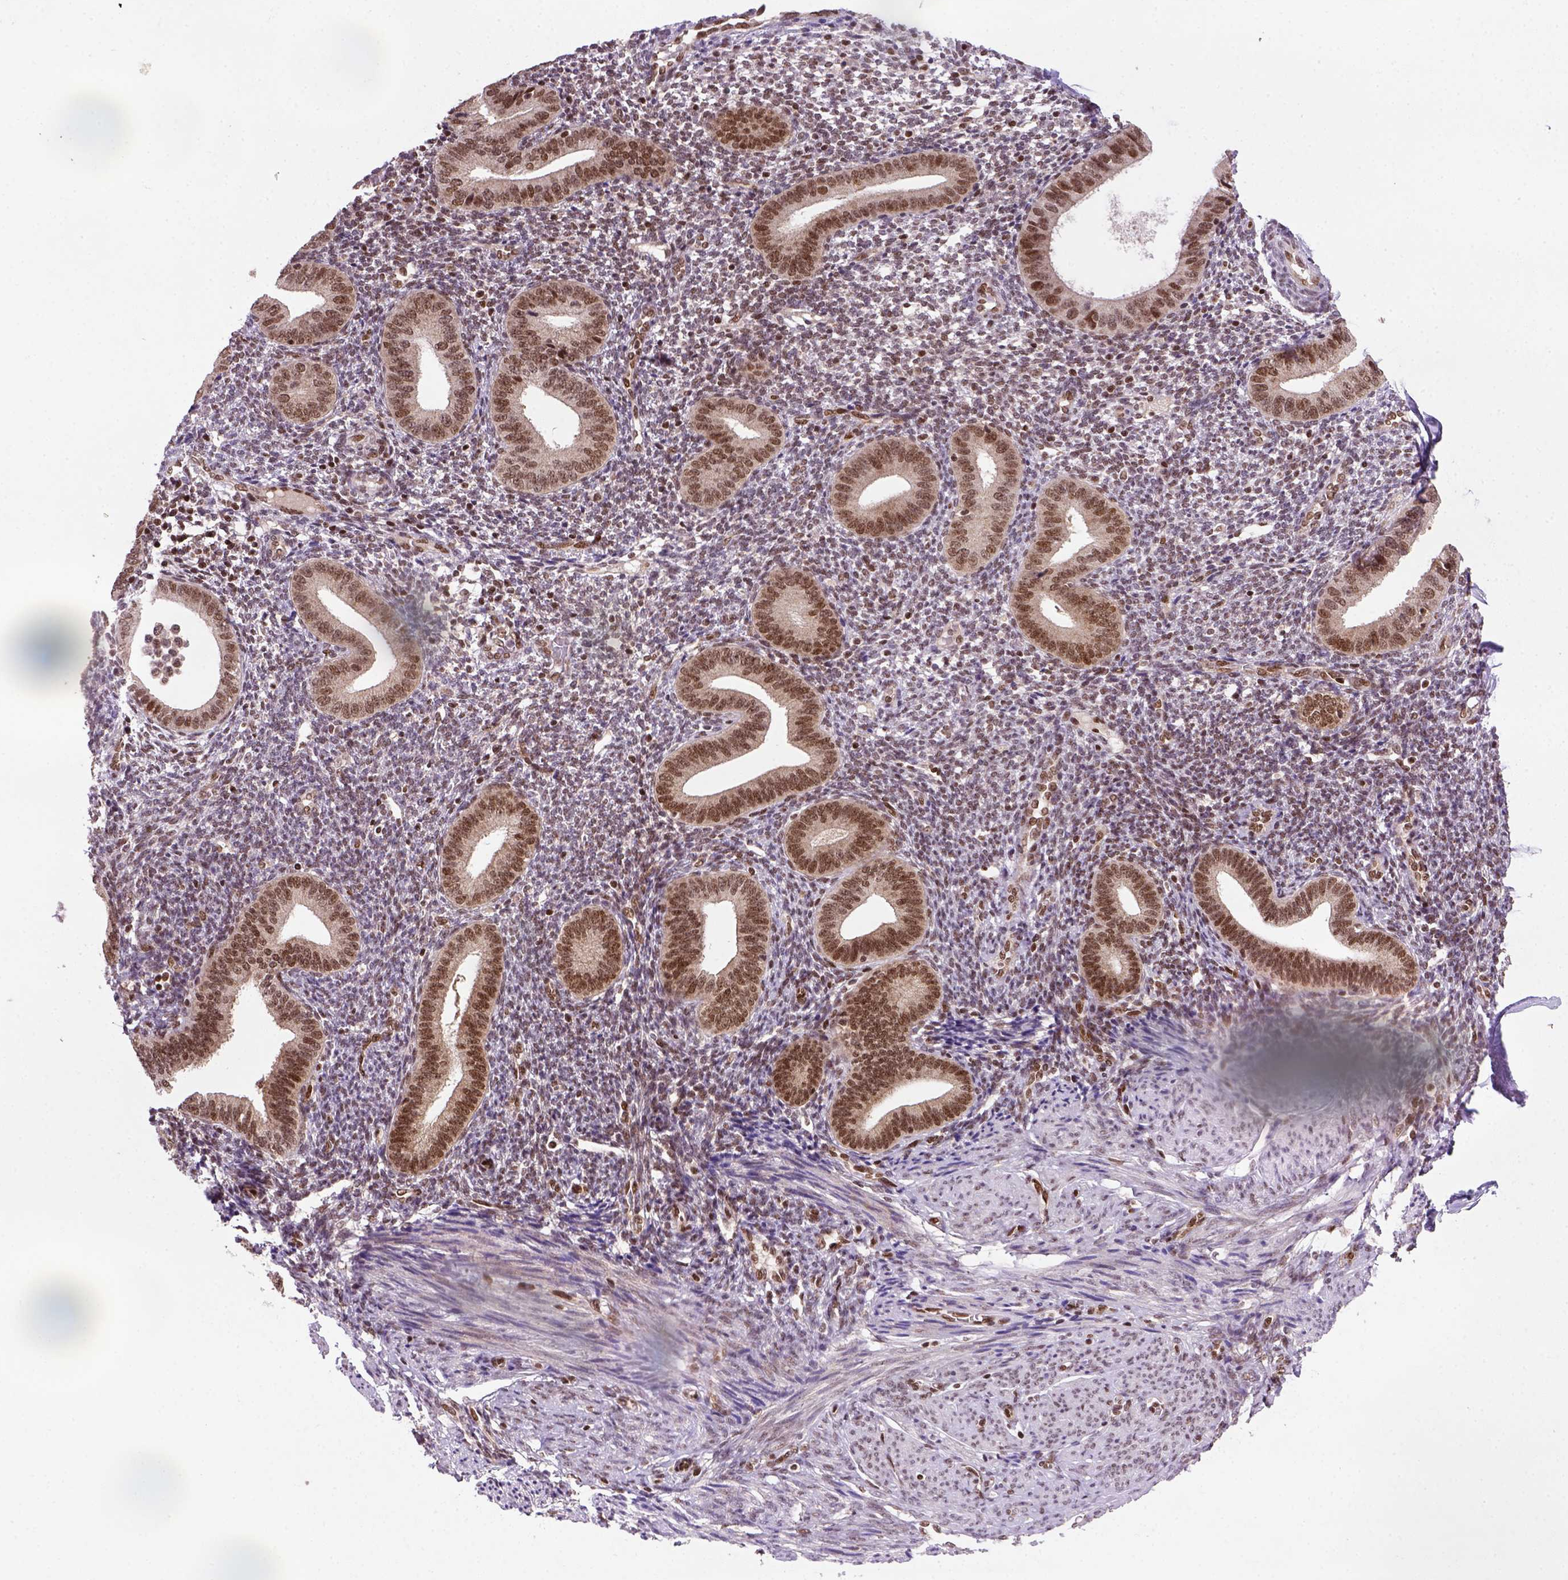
{"staining": {"intensity": "moderate", "quantity": "25%-75%", "location": "nuclear"}, "tissue": "endometrium", "cell_type": "Cells in endometrial stroma", "image_type": "normal", "snomed": [{"axis": "morphology", "description": "Normal tissue, NOS"}, {"axis": "topography", "description": "Endometrium"}], "caption": "Immunohistochemistry staining of normal endometrium, which exhibits medium levels of moderate nuclear expression in about 25%-75% of cells in endometrial stroma indicating moderate nuclear protein staining. The staining was performed using DAB (3,3'-diaminobenzidine) (brown) for protein detection and nuclei were counterstained in hematoxylin (blue).", "gene": "MGMT", "patient": {"sex": "female", "age": 40}}